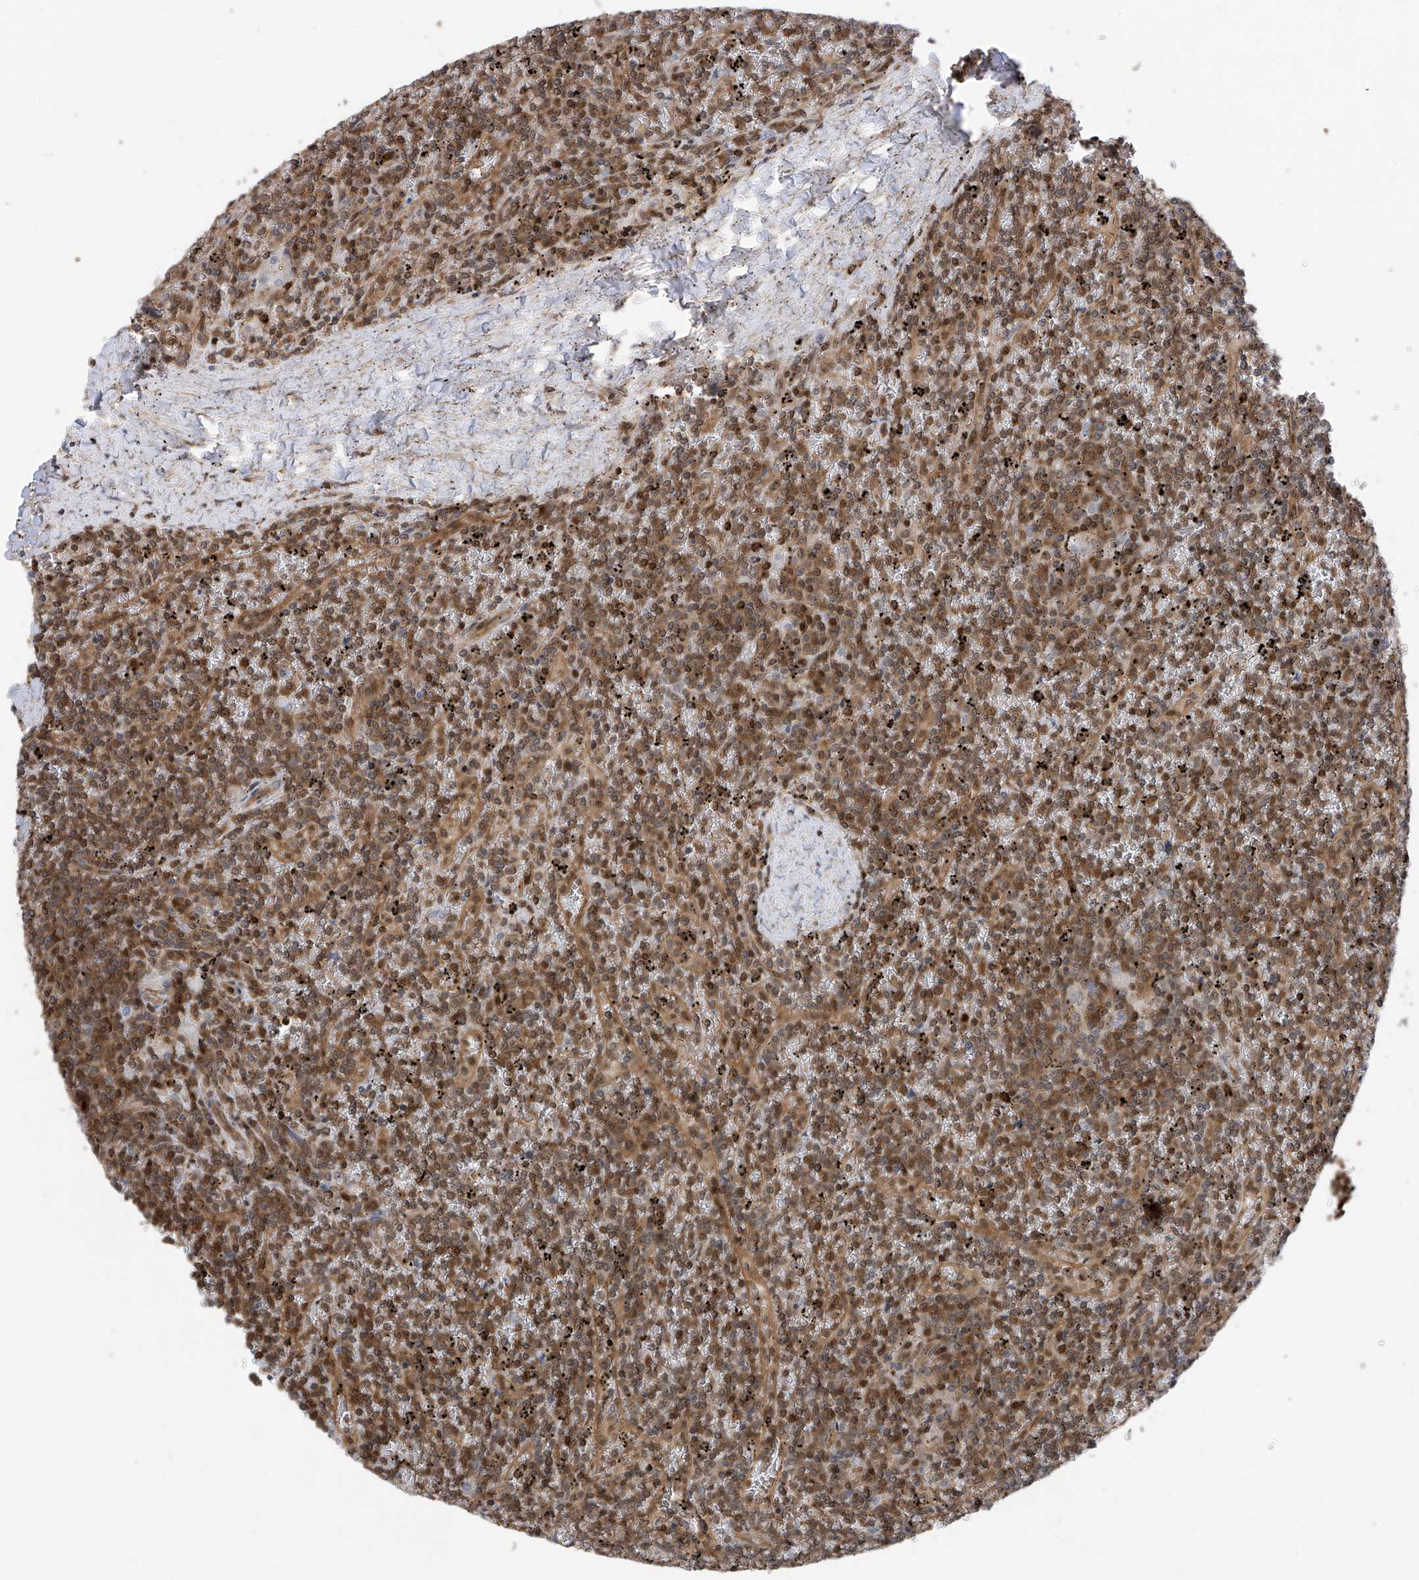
{"staining": {"intensity": "moderate", "quantity": "25%-75%", "location": "cytoplasmic/membranous,nuclear"}, "tissue": "lymphoma", "cell_type": "Tumor cells", "image_type": "cancer", "snomed": [{"axis": "morphology", "description": "Malignant lymphoma, non-Hodgkin's type, Low grade"}, {"axis": "topography", "description": "Spleen"}], "caption": "Approximately 25%-75% of tumor cells in lymphoma demonstrate moderate cytoplasmic/membranous and nuclear protein positivity as visualized by brown immunohistochemical staining.", "gene": "DNAJC9", "patient": {"sex": "female", "age": 19}}